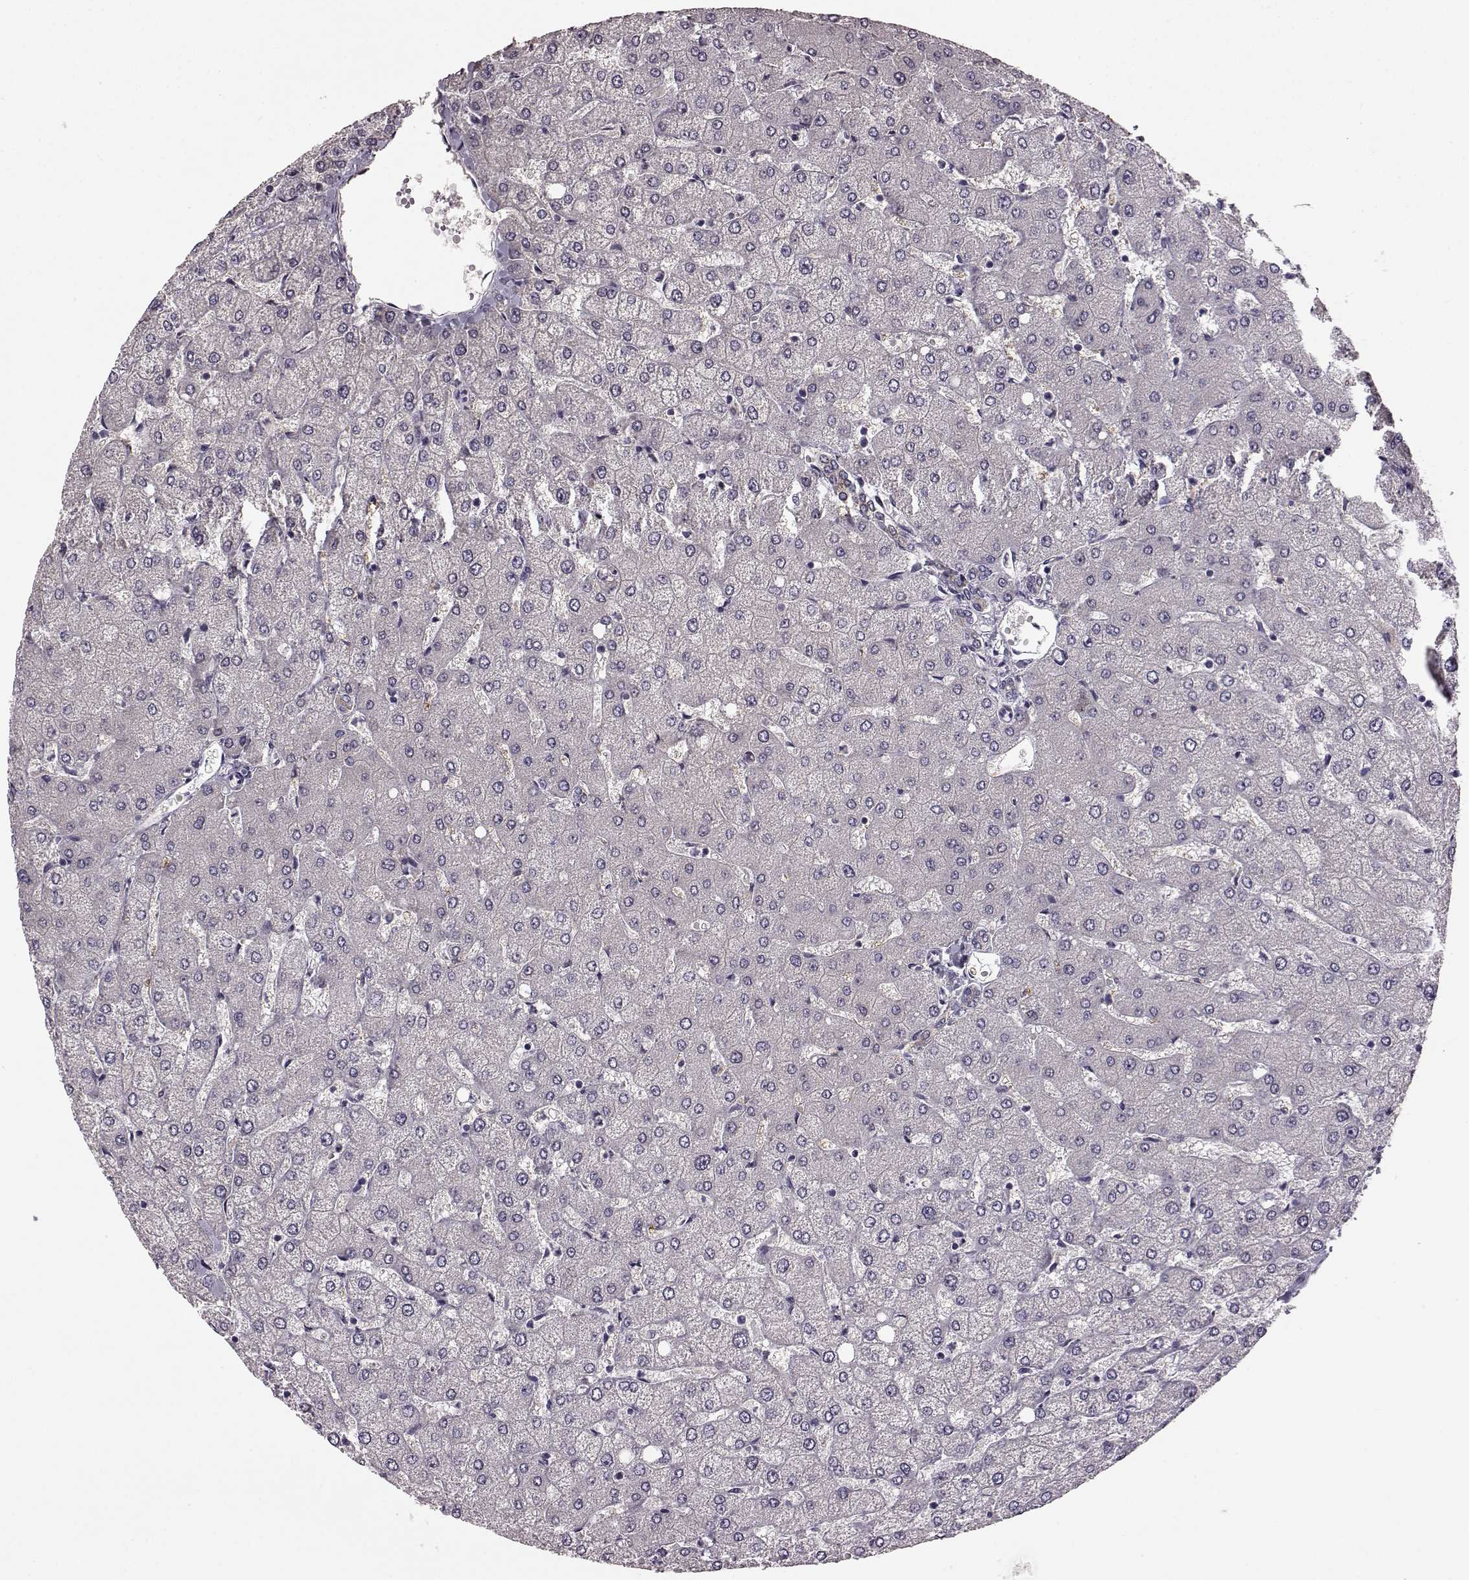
{"staining": {"intensity": "negative", "quantity": "none", "location": "none"}, "tissue": "liver", "cell_type": "Cholangiocytes", "image_type": "normal", "snomed": [{"axis": "morphology", "description": "Normal tissue, NOS"}, {"axis": "topography", "description": "Liver"}], "caption": "IHC micrograph of normal liver: human liver stained with DAB demonstrates no significant protein expression in cholangiocytes.", "gene": "GRK1", "patient": {"sex": "female", "age": 54}}